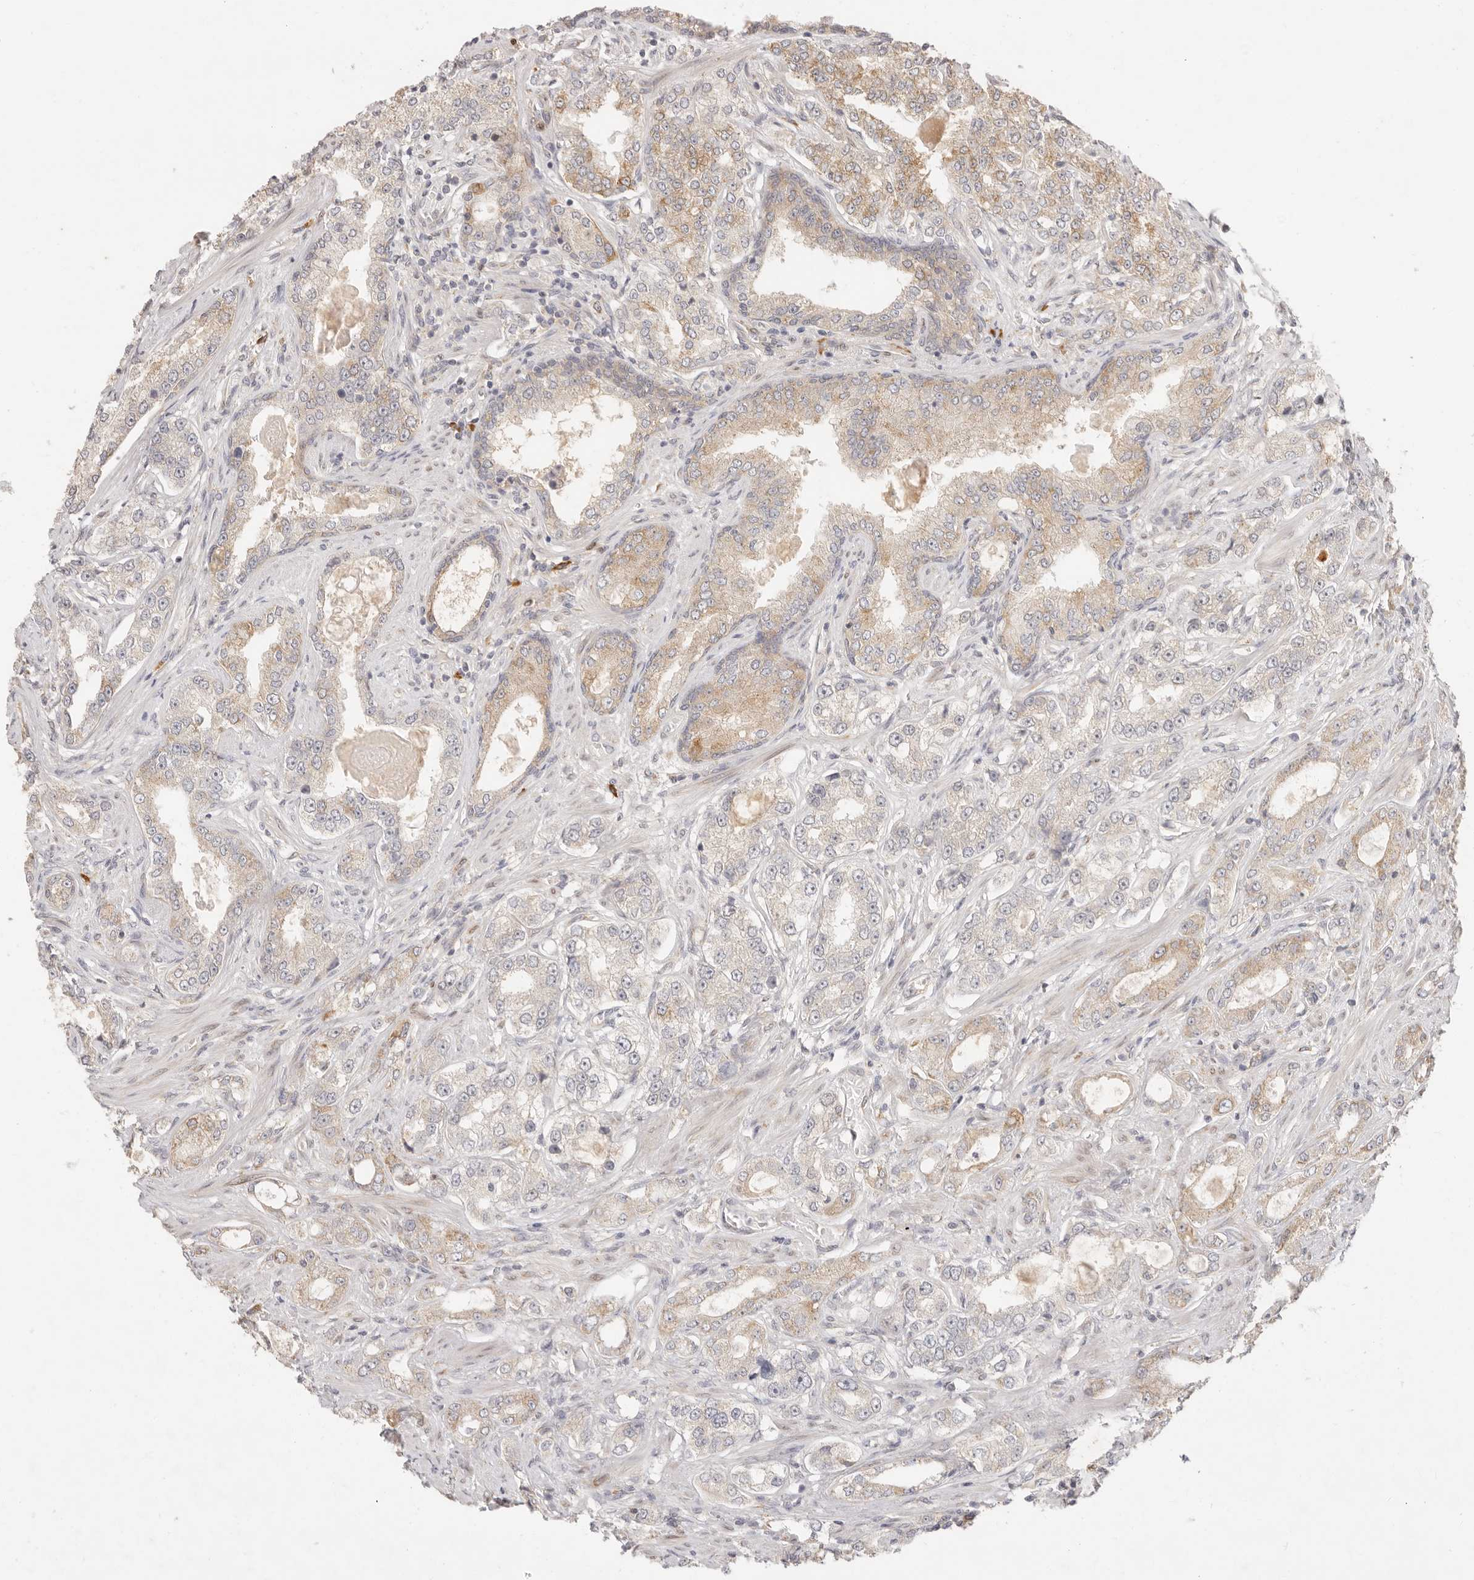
{"staining": {"intensity": "weak", "quantity": ">75%", "location": "cytoplasmic/membranous"}, "tissue": "prostate cancer", "cell_type": "Tumor cells", "image_type": "cancer", "snomed": [{"axis": "morphology", "description": "Normal tissue, NOS"}, {"axis": "morphology", "description": "Adenocarcinoma, High grade"}, {"axis": "topography", "description": "Prostate"}], "caption": "Human prostate cancer stained for a protein (brown) demonstrates weak cytoplasmic/membranous positive positivity in about >75% of tumor cells.", "gene": "PABPC4", "patient": {"sex": "male", "age": 83}}